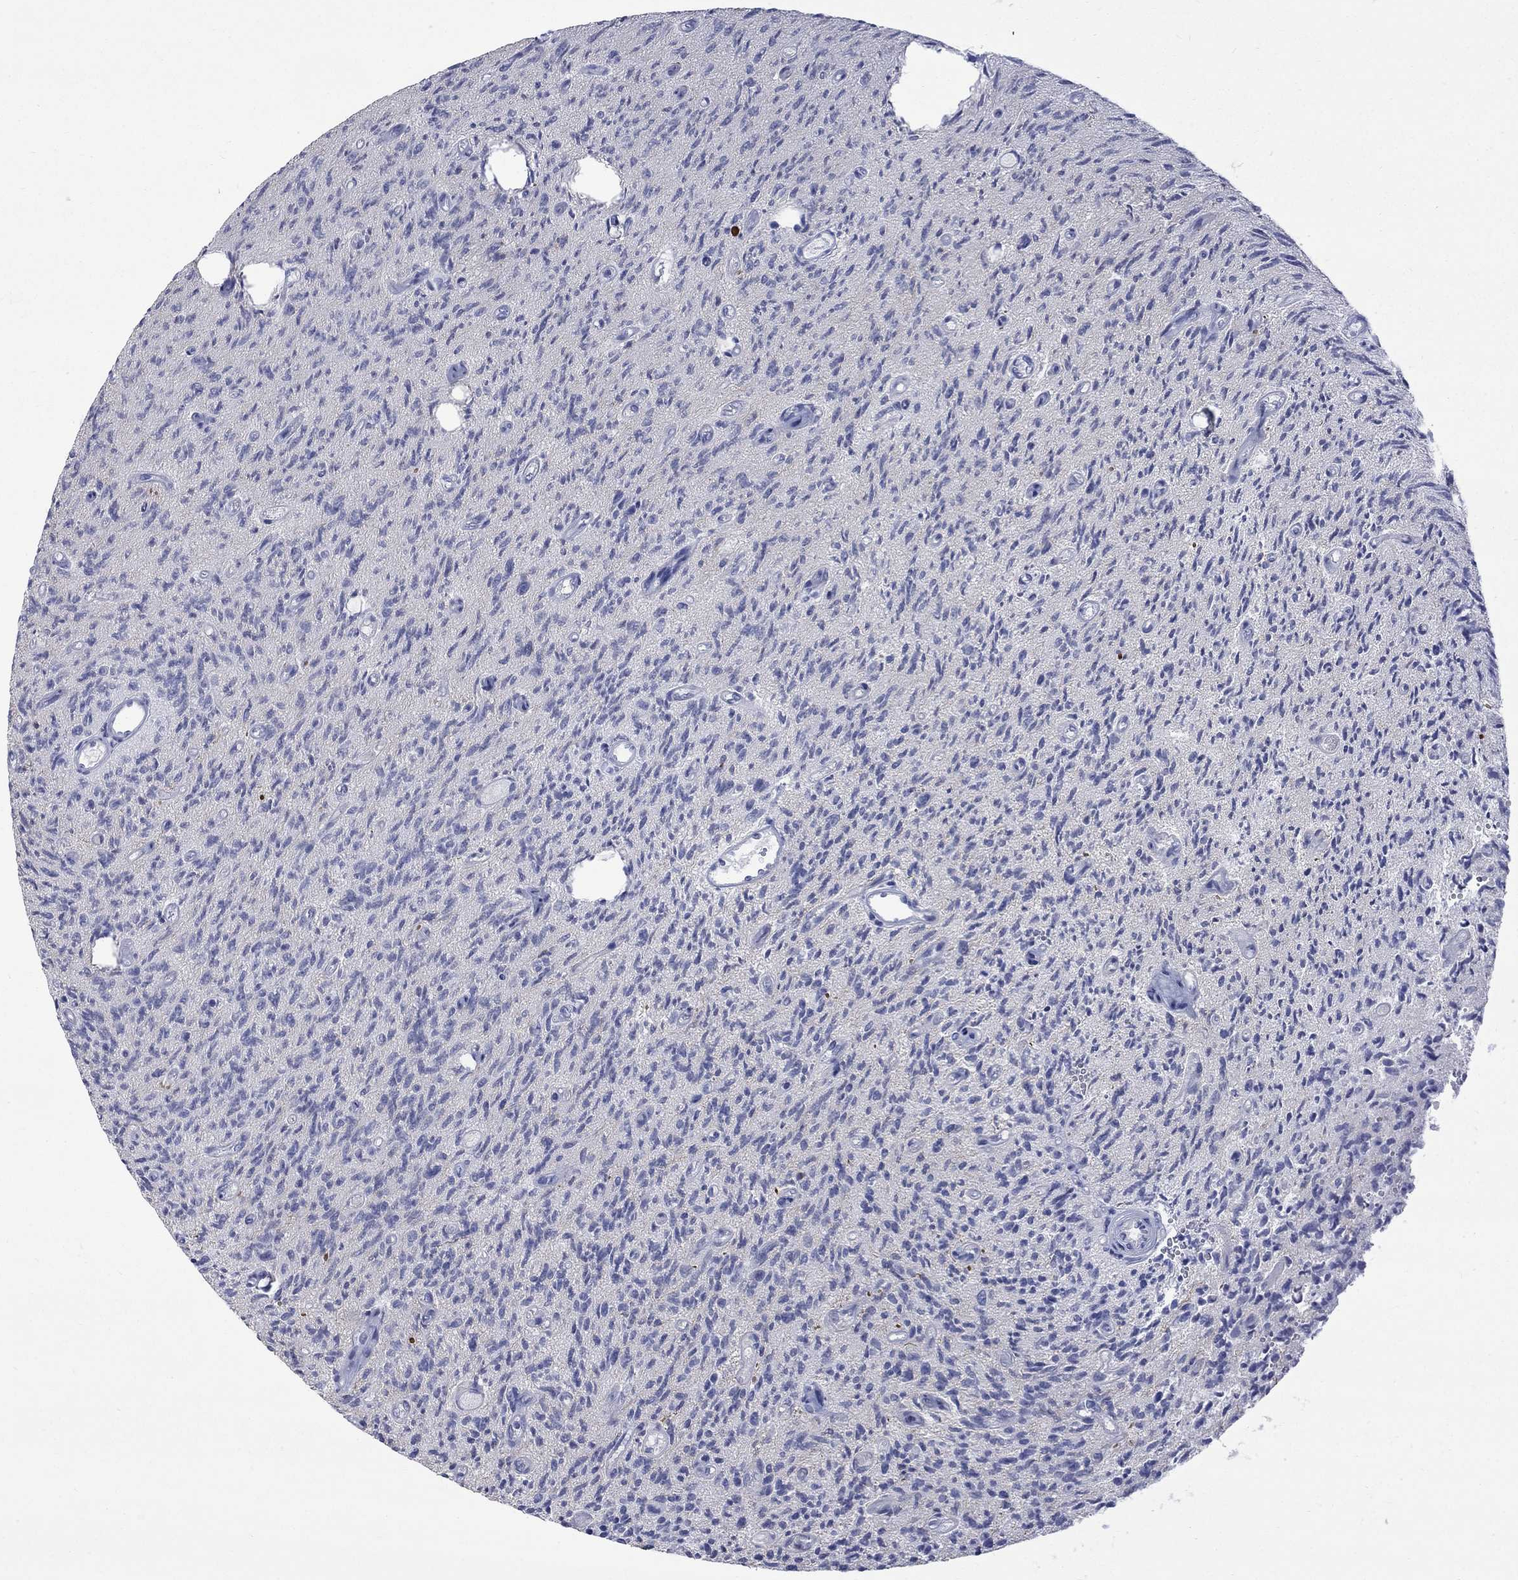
{"staining": {"intensity": "negative", "quantity": "none", "location": "none"}, "tissue": "glioma", "cell_type": "Tumor cells", "image_type": "cancer", "snomed": [{"axis": "morphology", "description": "Glioma, malignant, High grade"}, {"axis": "topography", "description": "Brain"}], "caption": "Tumor cells show no significant protein positivity in glioma.", "gene": "HKDC1", "patient": {"sex": "male", "age": 64}}